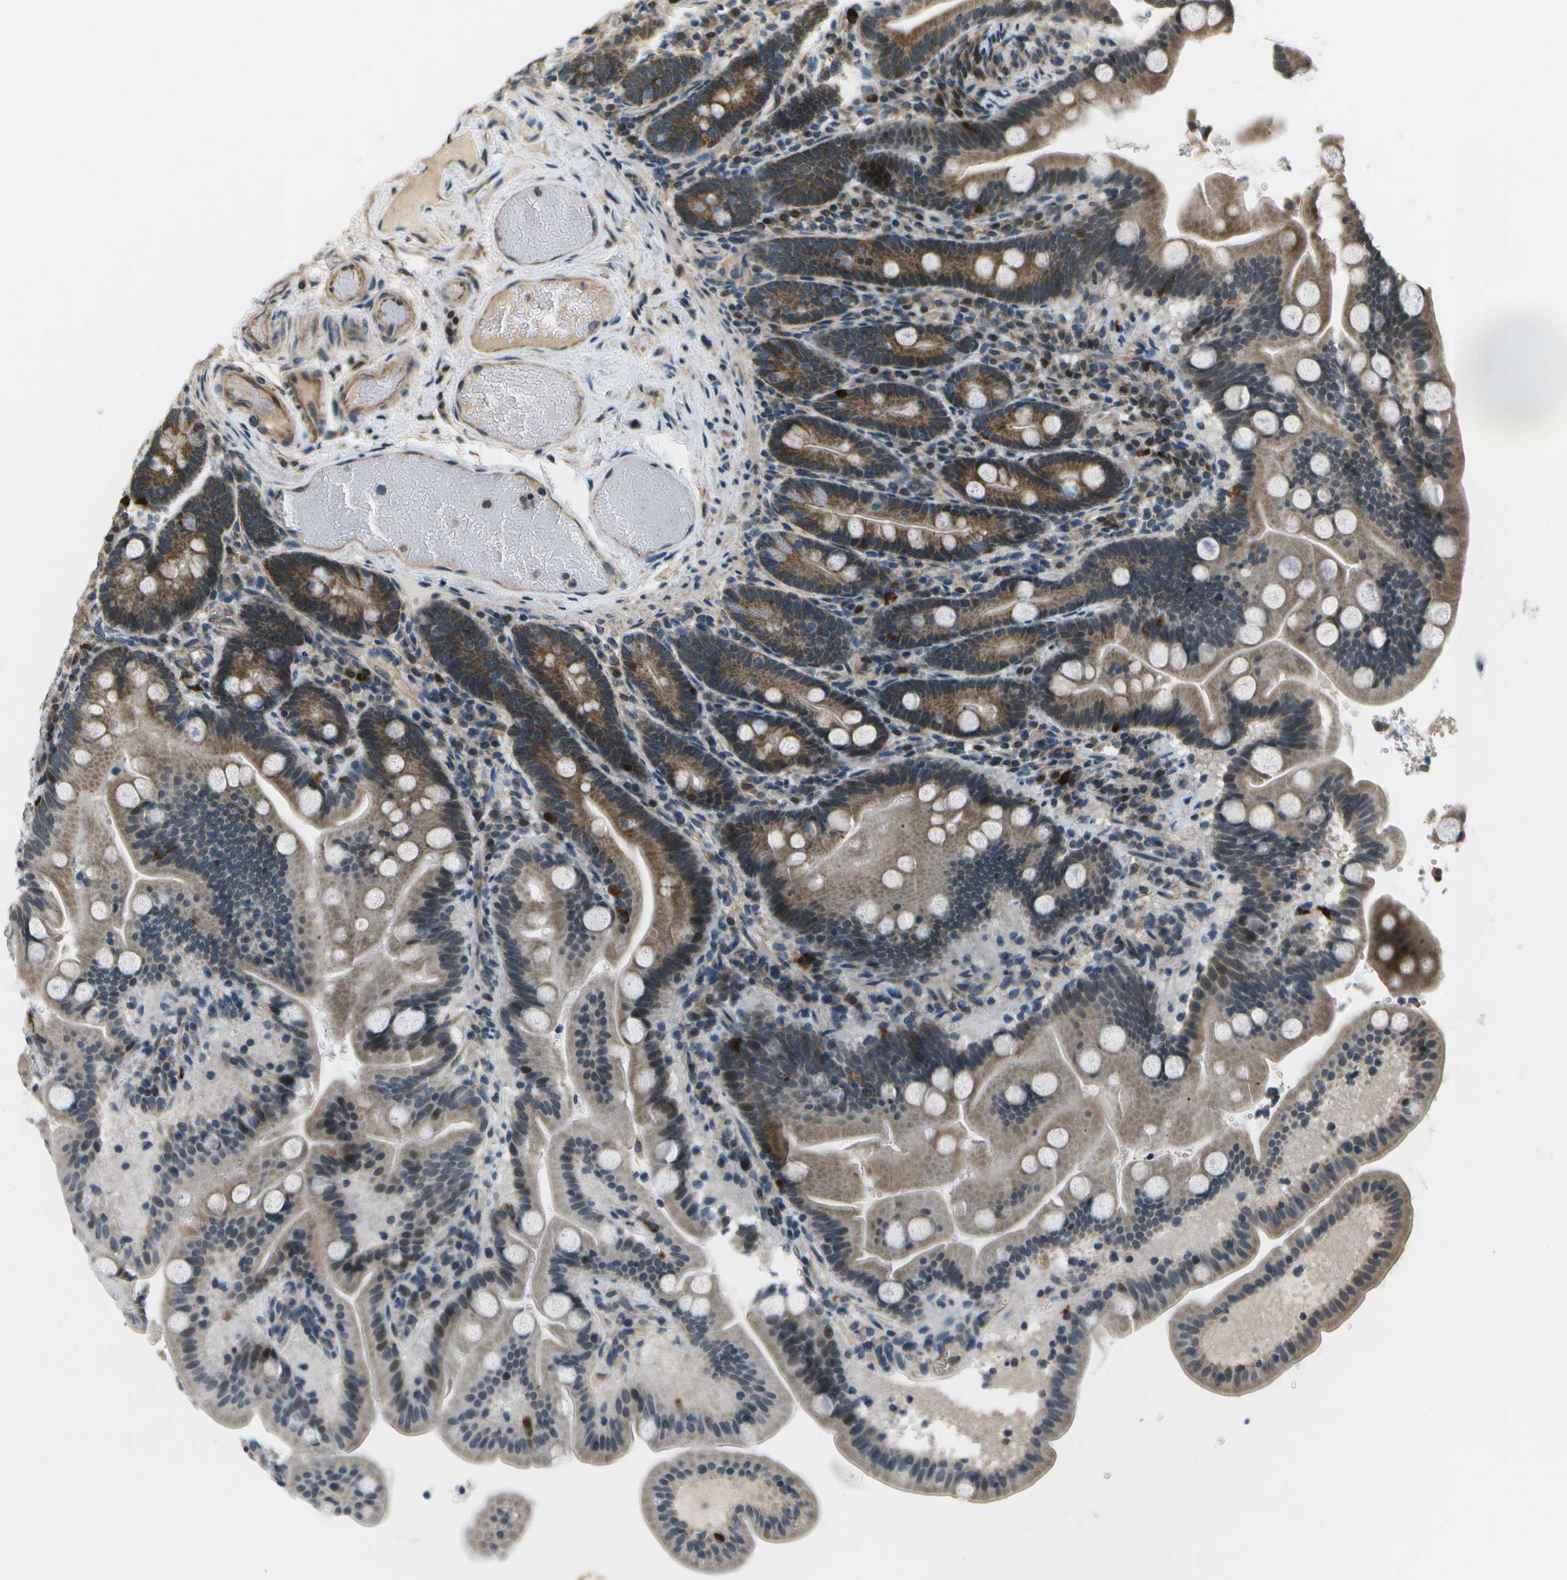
{"staining": {"intensity": "moderate", "quantity": "25%-75%", "location": "cytoplasmic/membranous,nuclear"}, "tissue": "duodenum", "cell_type": "Glandular cells", "image_type": "normal", "snomed": [{"axis": "morphology", "description": "Normal tissue, NOS"}, {"axis": "topography", "description": "Duodenum"}], "caption": "Benign duodenum shows moderate cytoplasmic/membranous,nuclear staining in approximately 25%-75% of glandular cells.", "gene": "EIF2AK1", "patient": {"sex": "male", "age": 54}}